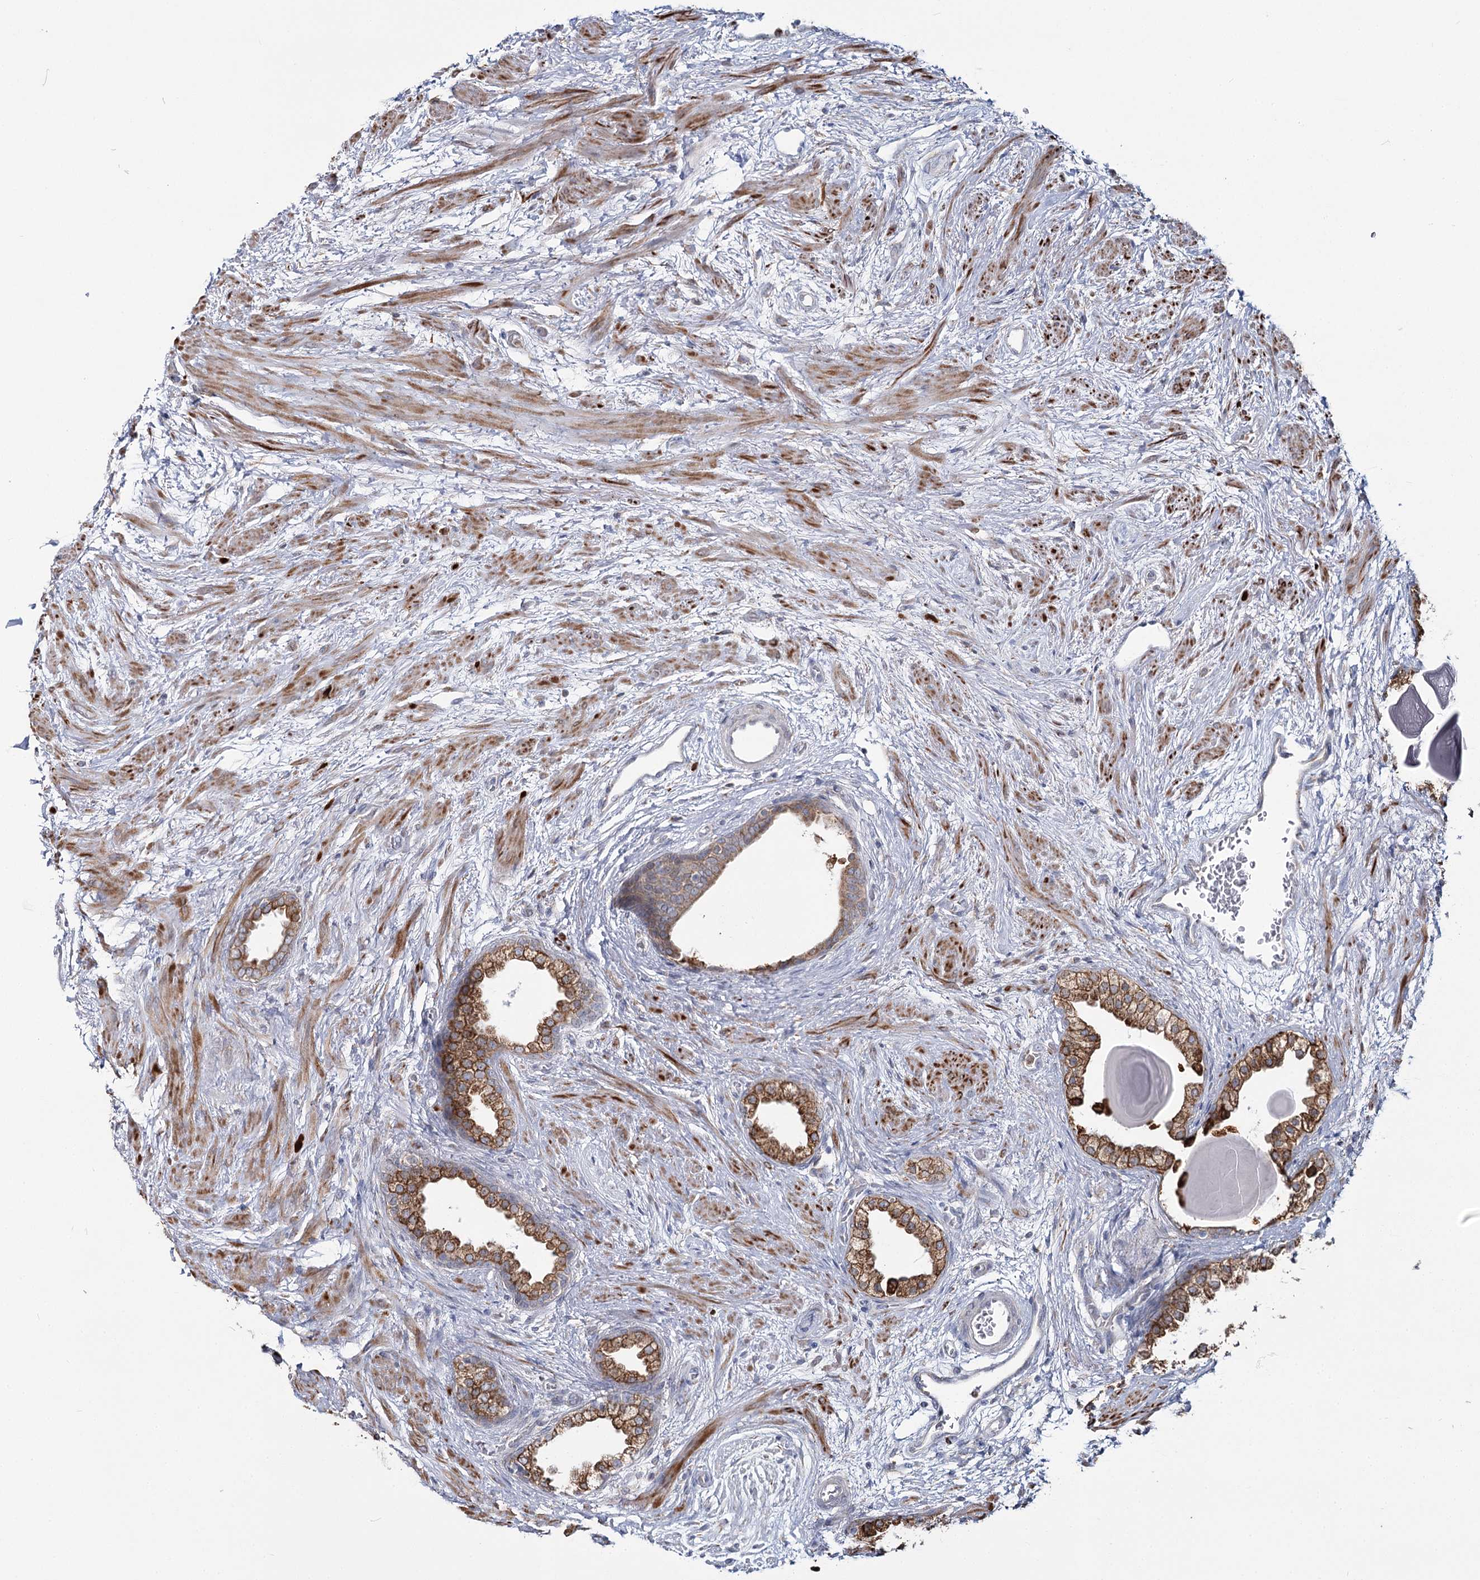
{"staining": {"intensity": "moderate", "quantity": ">75%", "location": "cytoplasmic/membranous"}, "tissue": "prostate", "cell_type": "Glandular cells", "image_type": "normal", "snomed": [{"axis": "morphology", "description": "Normal tissue, NOS"}, {"axis": "topography", "description": "Prostate"}], "caption": "Approximately >75% of glandular cells in unremarkable human prostate display moderate cytoplasmic/membranous protein expression as visualized by brown immunohistochemical staining.", "gene": "ZCCHC9", "patient": {"sex": "male", "age": 48}}